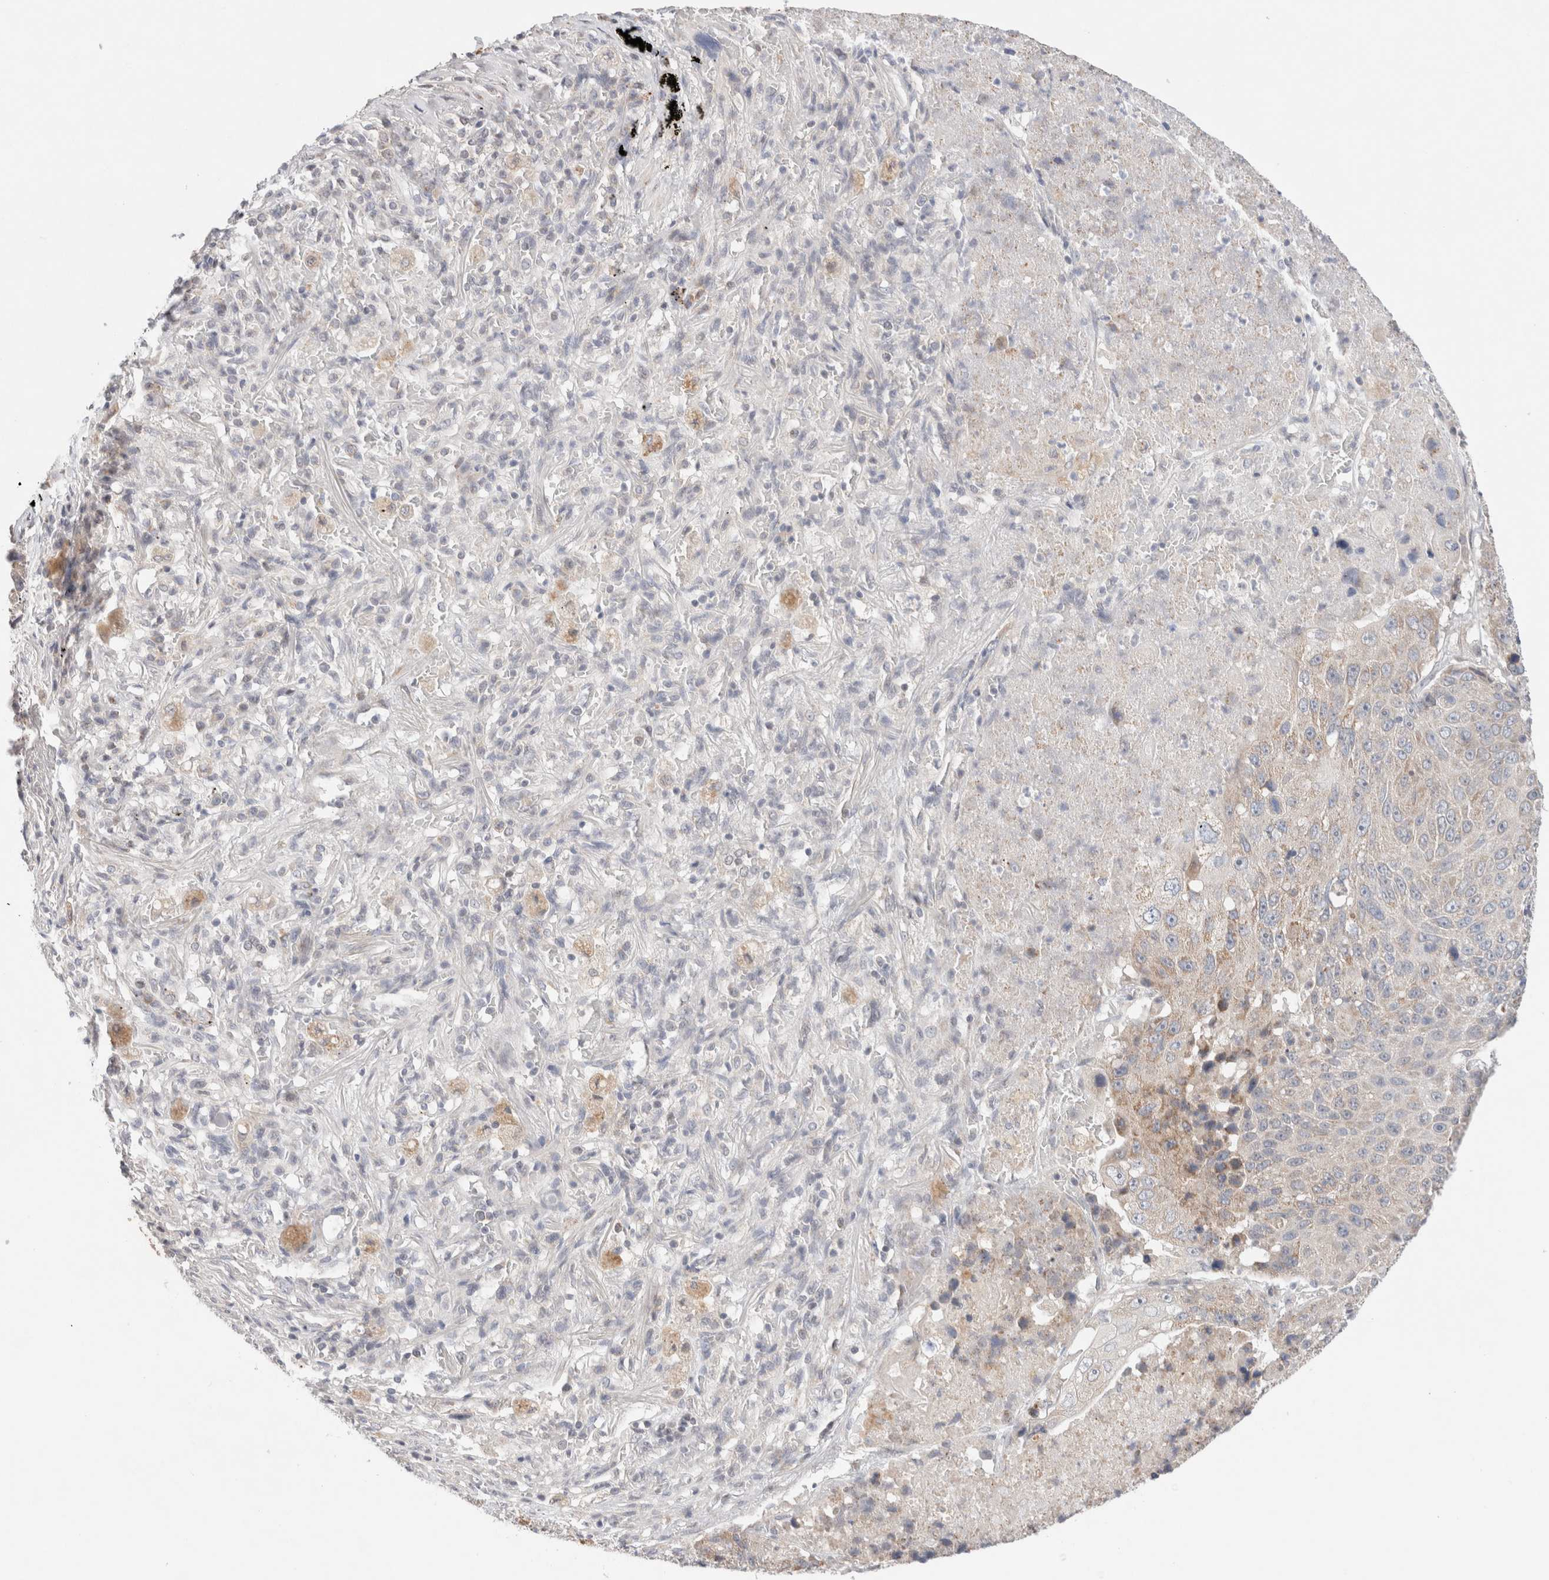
{"staining": {"intensity": "weak", "quantity": "<25%", "location": "cytoplasmic/membranous"}, "tissue": "lung cancer", "cell_type": "Tumor cells", "image_type": "cancer", "snomed": [{"axis": "morphology", "description": "Squamous cell carcinoma, NOS"}, {"axis": "topography", "description": "Lung"}], "caption": "IHC of human squamous cell carcinoma (lung) displays no positivity in tumor cells.", "gene": "ERI3", "patient": {"sex": "male", "age": 61}}